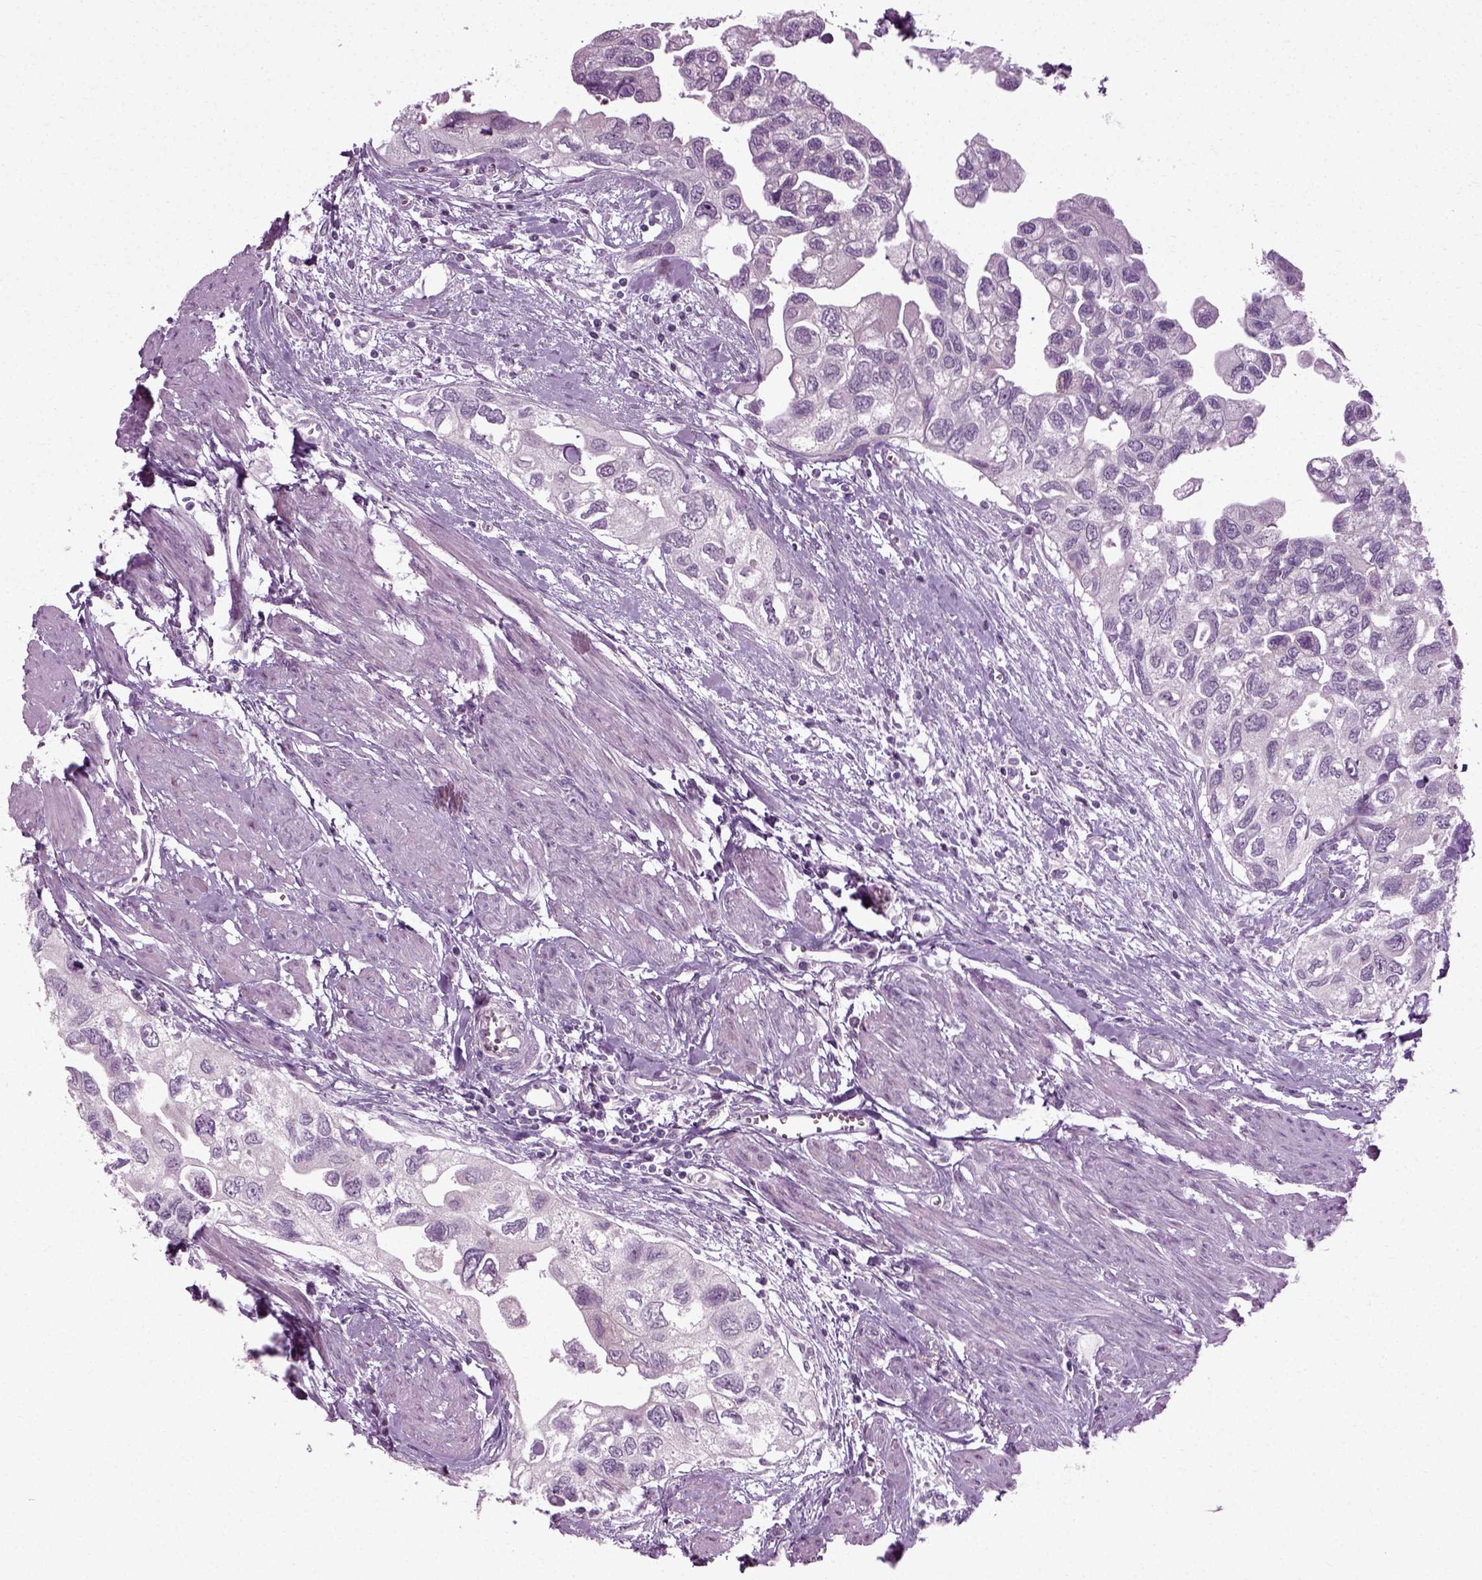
{"staining": {"intensity": "negative", "quantity": "none", "location": "none"}, "tissue": "urothelial cancer", "cell_type": "Tumor cells", "image_type": "cancer", "snomed": [{"axis": "morphology", "description": "Urothelial carcinoma, High grade"}, {"axis": "topography", "description": "Urinary bladder"}], "caption": "High-grade urothelial carcinoma was stained to show a protein in brown. There is no significant staining in tumor cells. (Brightfield microscopy of DAB immunohistochemistry at high magnification).", "gene": "SCG5", "patient": {"sex": "male", "age": 59}}